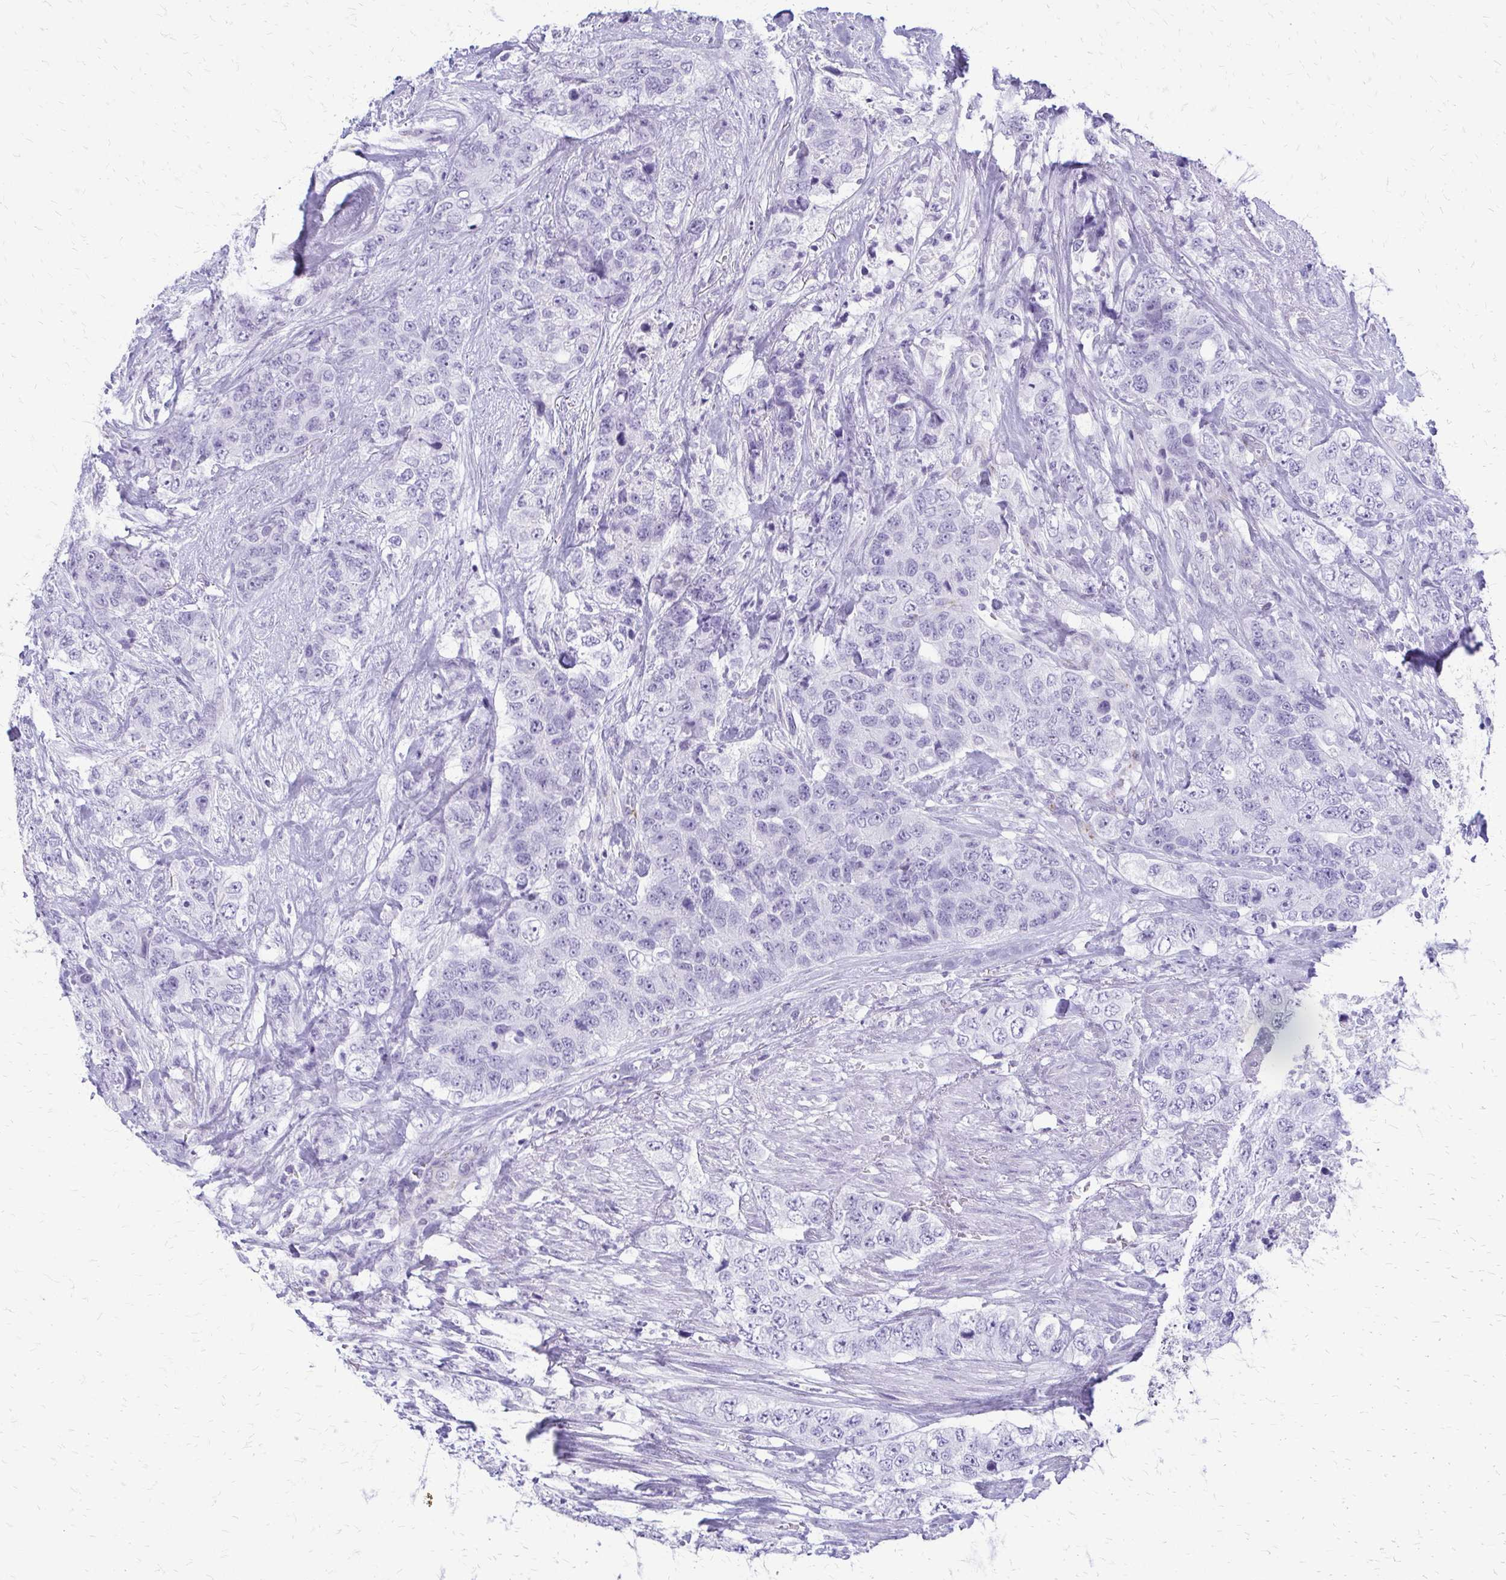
{"staining": {"intensity": "negative", "quantity": "none", "location": "none"}, "tissue": "urothelial cancer", "cell_type": "Tumor cells", "image_type": "cancer", "snomed": [{"axis": "morphology", "description": "Urothelial carcinoma, High grade"}, {"axis": "topography", "description": "Urinary bladder"}], "caption": "Urothelial cancer was stained to show a protein in brown. There is no significant staining in tumor cells.", "gene": "FAM162B", "patient": {"sex": "female", "age": 78}}